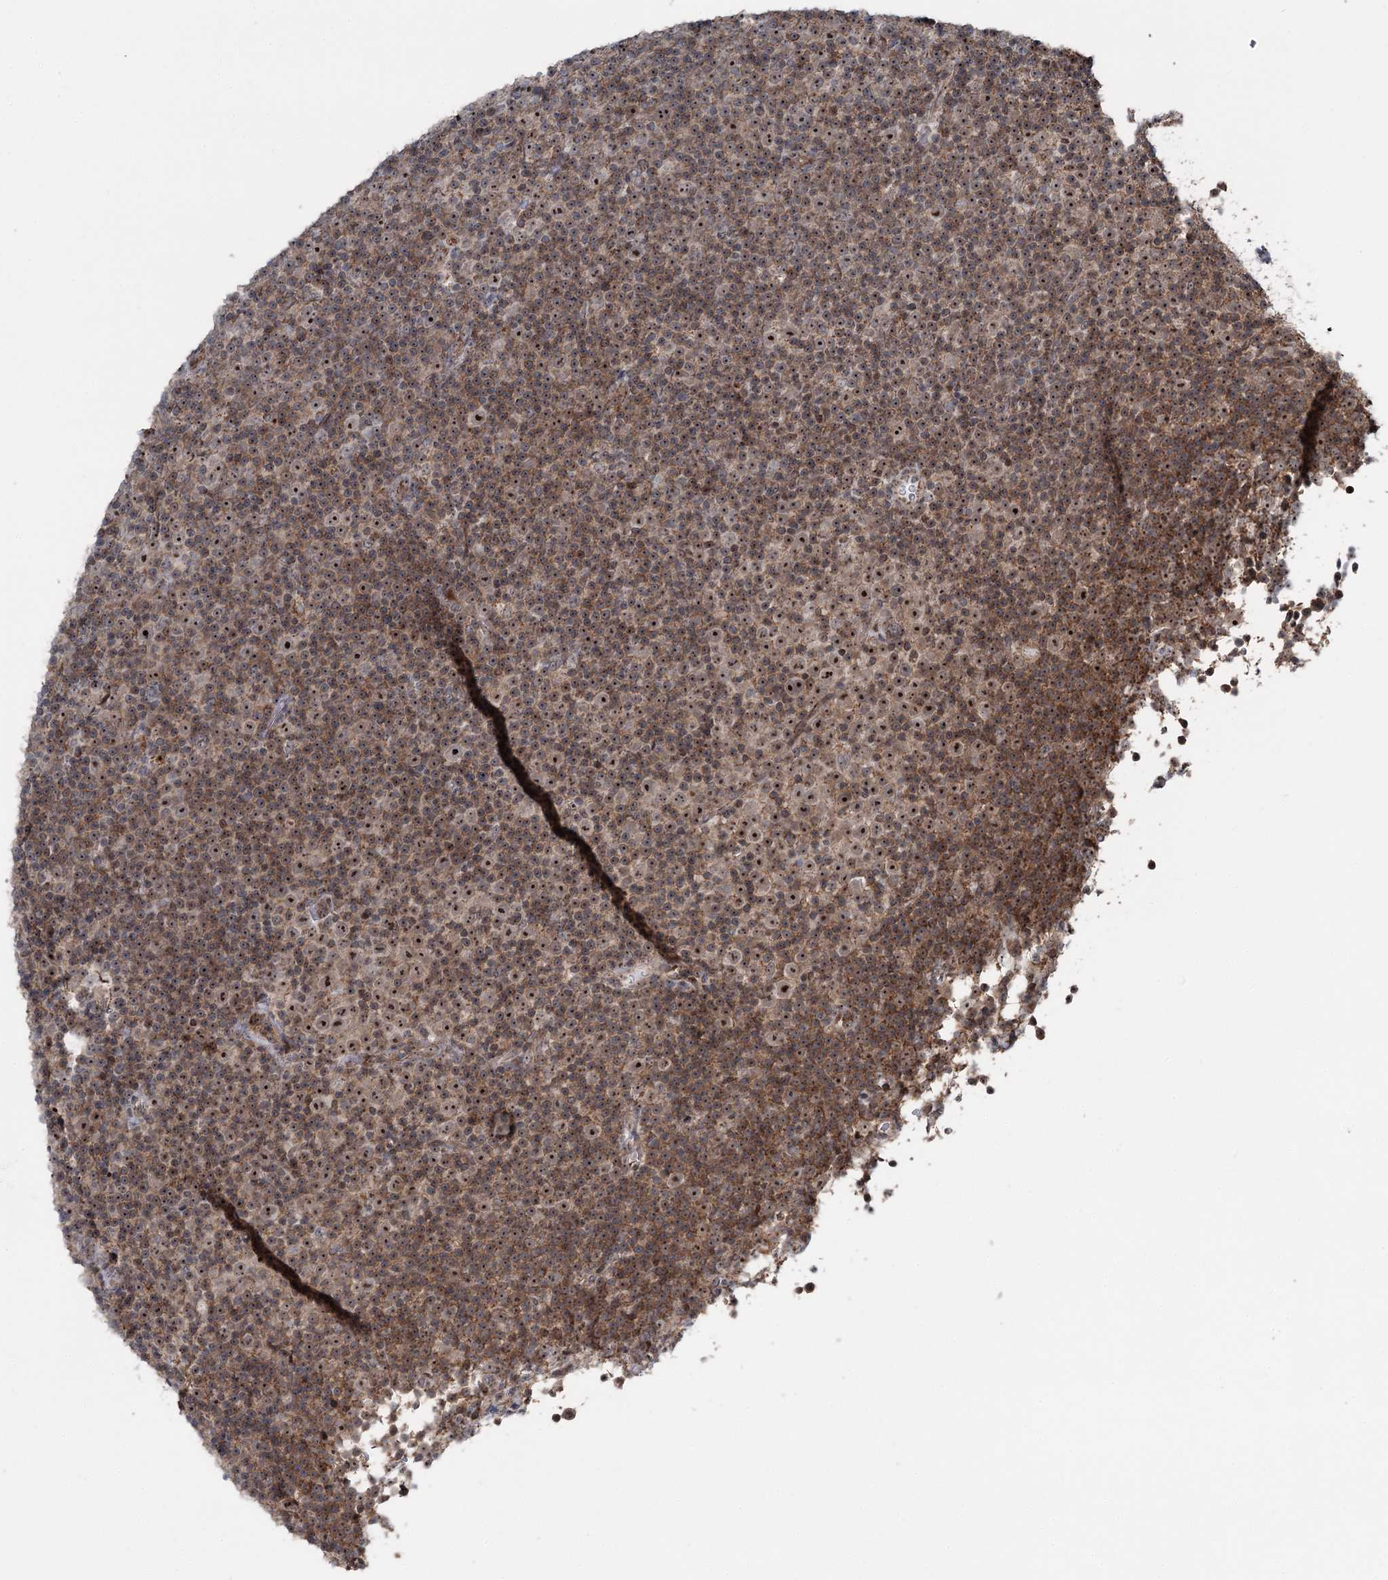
{"staining": {"intensity": "moderate", "quantity": ">75%", "location": "cytoplasmic/membranous,nuclear"}, "tissue": "lymphoma", "cell_type": "Tumor cells", "image_type": "cancer", "snomed": [{"axis": "morphology", "description": "Malignant lymphoma, non-Hodgkin's type, Low grade"}, {"axis": "topography", "description": "Lymph node"}], "caption": "Low-grade malignant lymphoma, non-Hodgkin's type was stained to show a protein in brown. There is medium levels of moderate cytoplasmic/membranous and nuclear positivity in about >75% of tumor cells.", "gene": "STEEP1", "patient": {"sex": "female", "age": 67}}